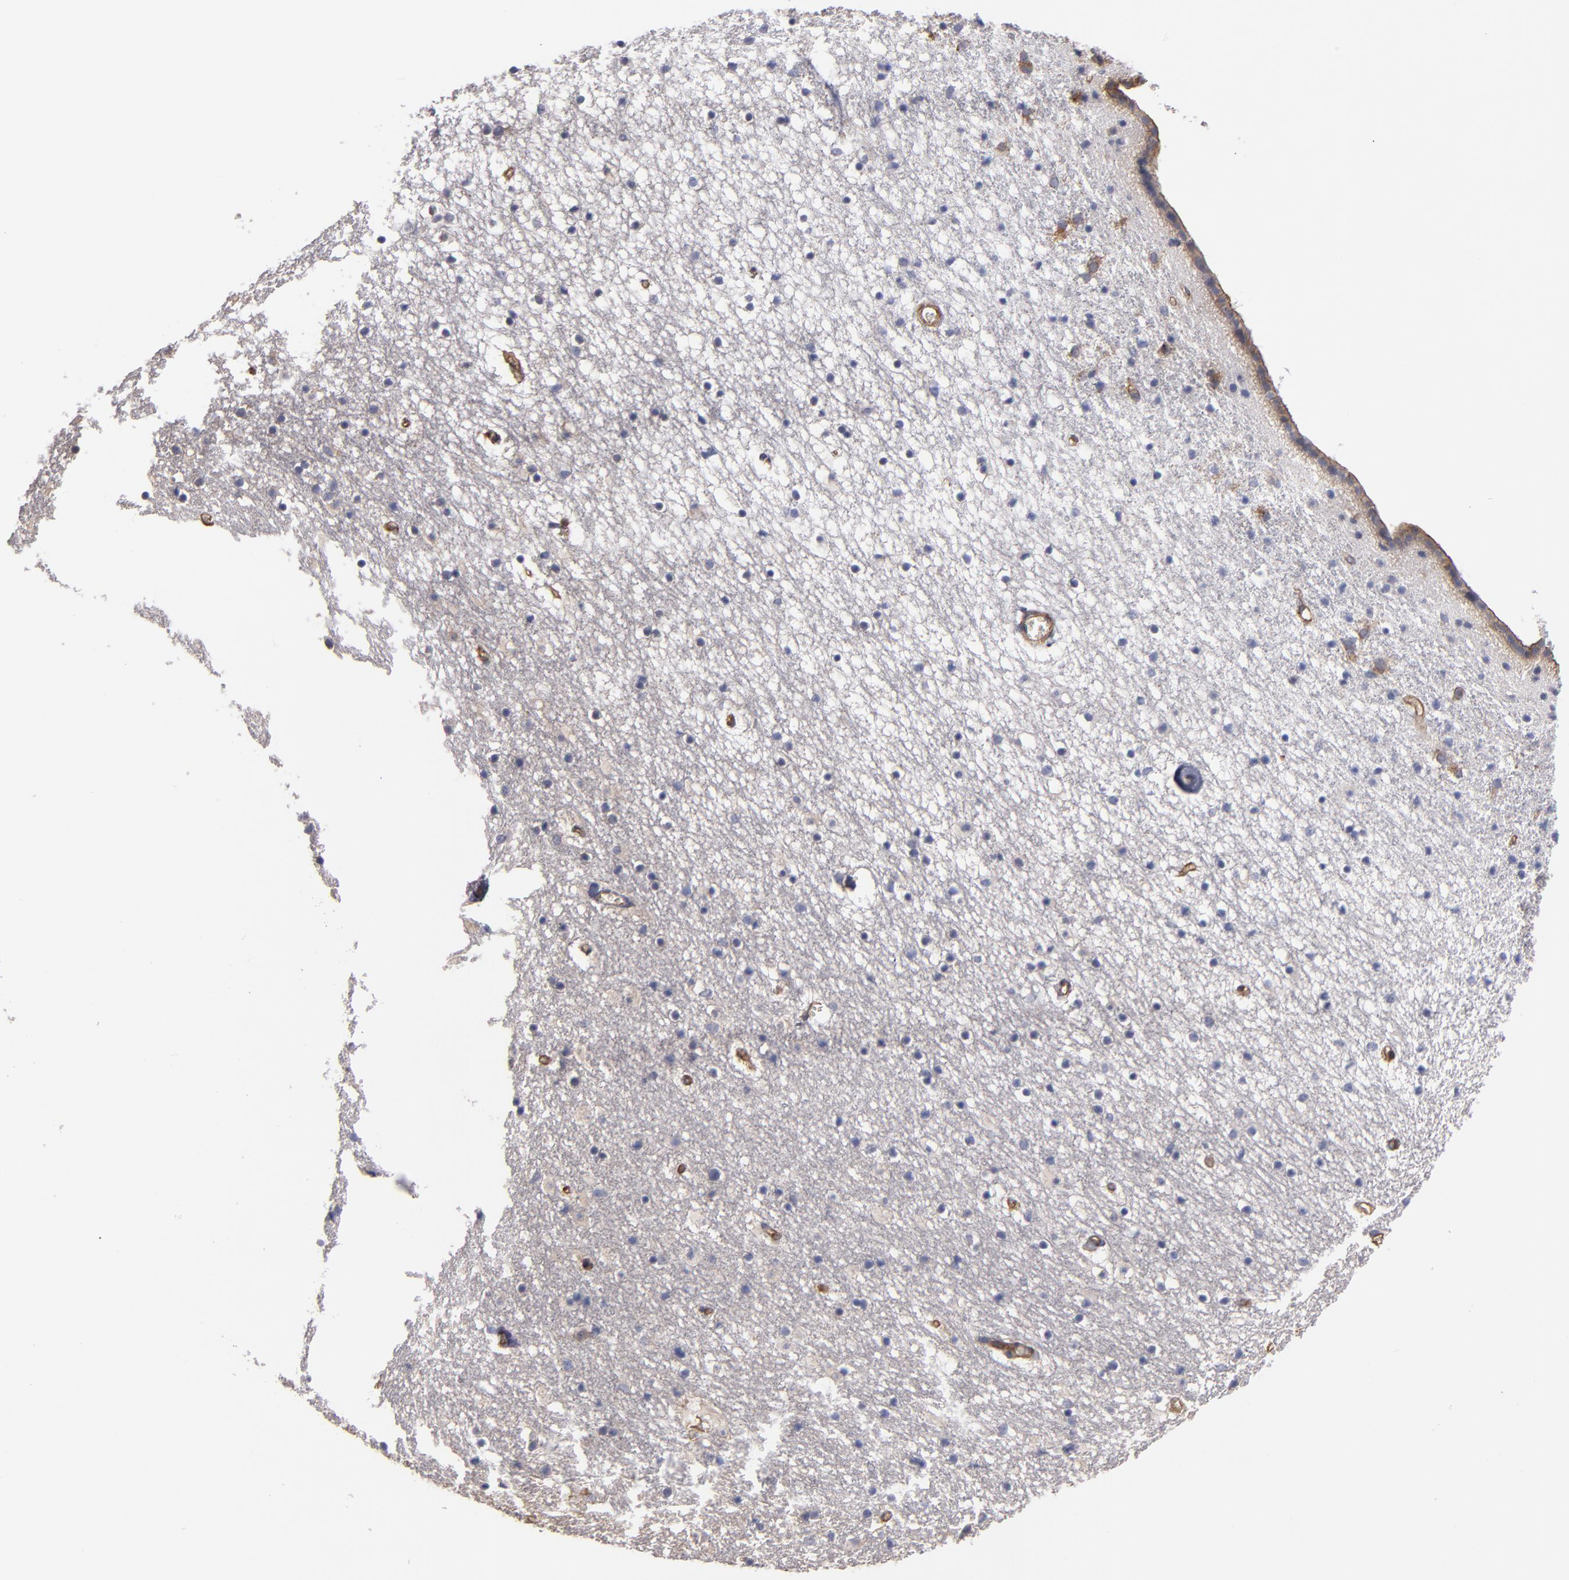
{"staining": {"intensity": "weak", "quantity": "<25%", "location": "cytoplasmic/membranous"}, "tissue": "caudate", "cell_type": "Glial cells", "image_type": "normal", "snomed": [{"axis": "morphology", "description": "Normal tissue, NOS"}, {"axis": "topography", "description": "Lateral ventricle wall"}], "caption": "The image shows no significant expression in glial cells of caudate.", "gene": "ESYT2", "patient": {"sex": "male", "age": 45}}